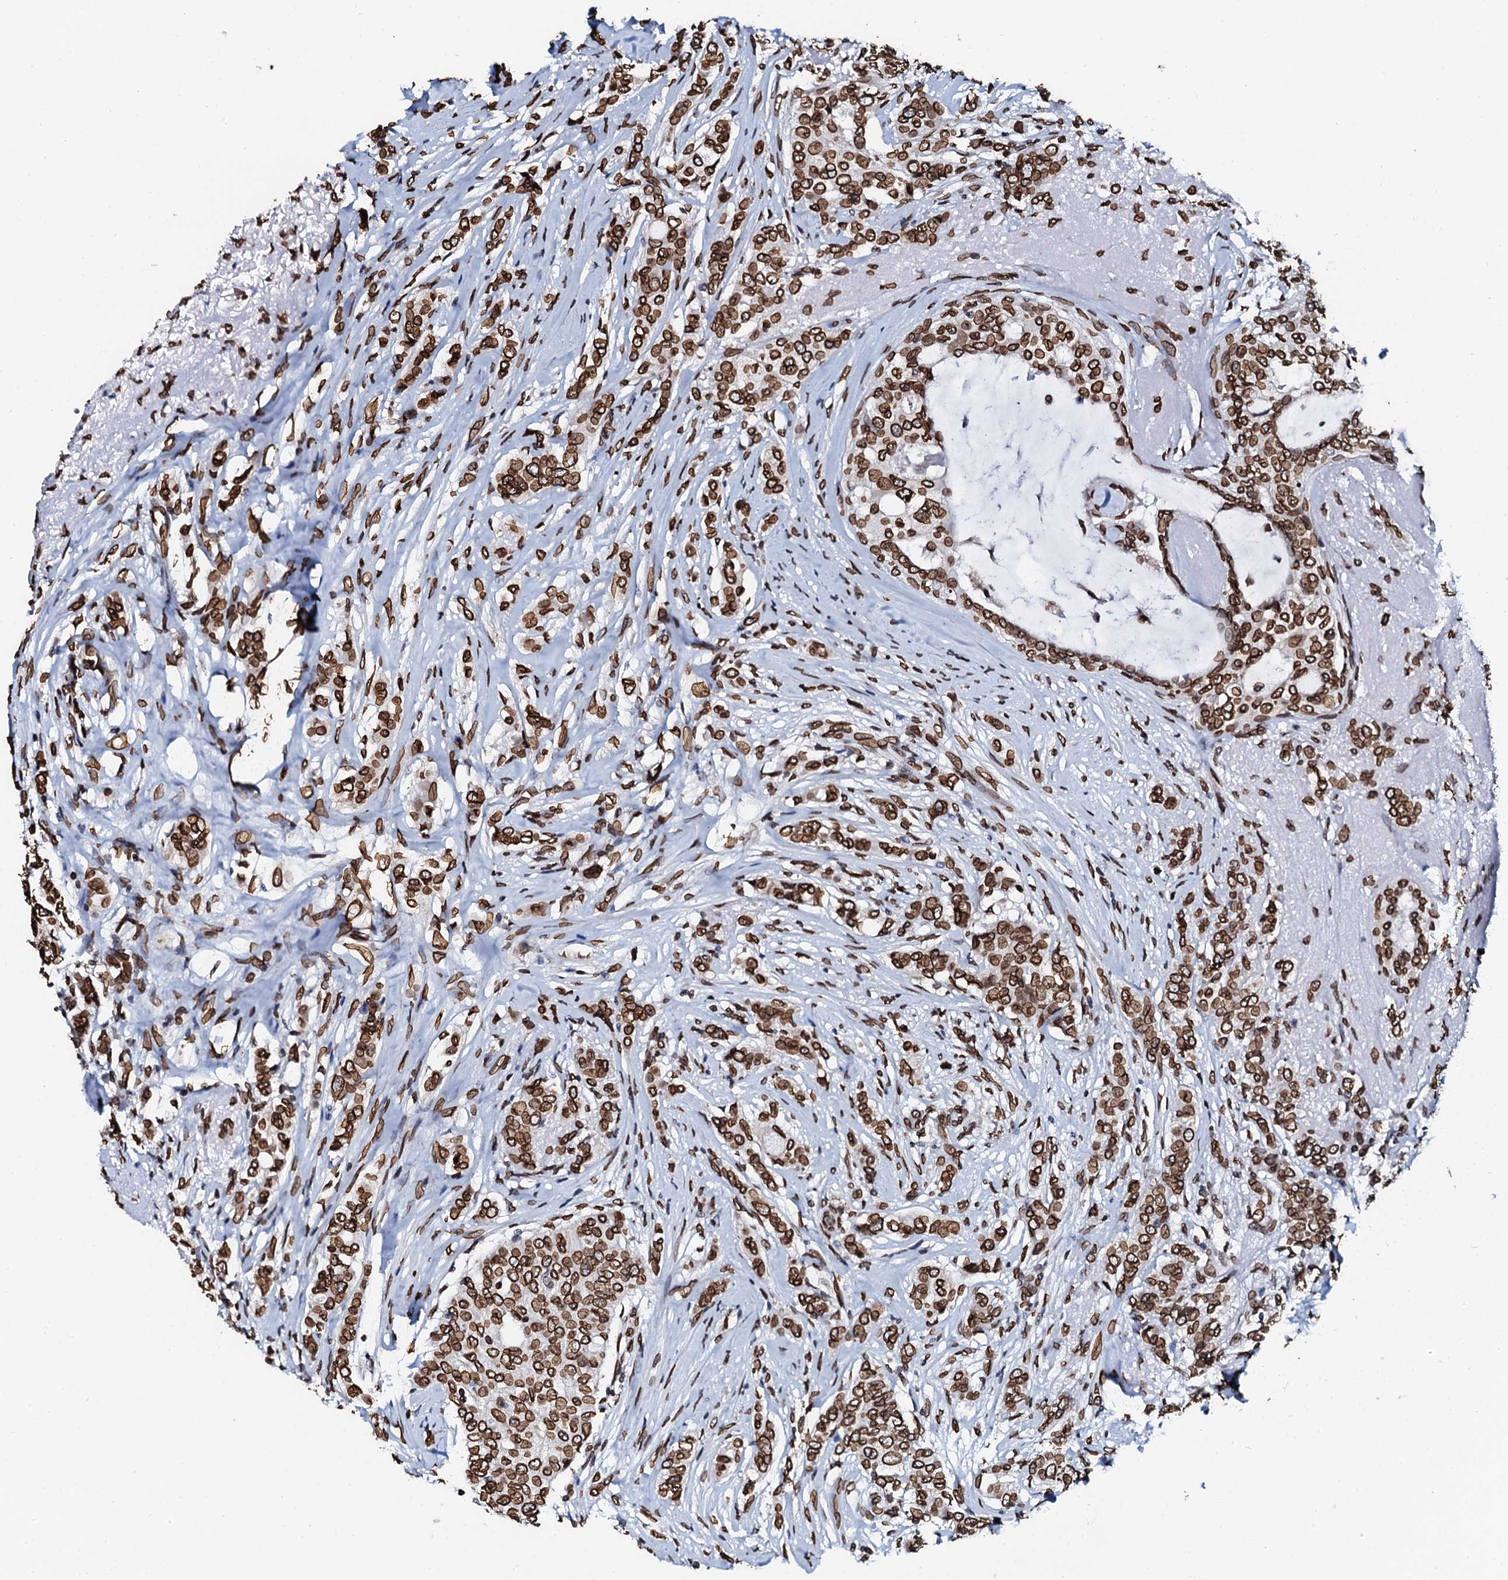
{"staining": {"intensity": "strong", "quantity": ">75%", "location": "nuclear"}, "tissue": "breast cancer", "cell_type": "Tumor cells", "image_type": "cancer", "snomed": [{"axis": "morphology", "description": "Lobular carcinoma"}, {"axis": "topography", "description": "Breast"}], "caption": "There is high levels of strong nuclear expression in tumor cells of lobular carcinoma (breast), as demonstrated by immunohistochemical staining (brown color).", "gene": "KATNAL2", "patient": {"sex": "female", "age": 51}}